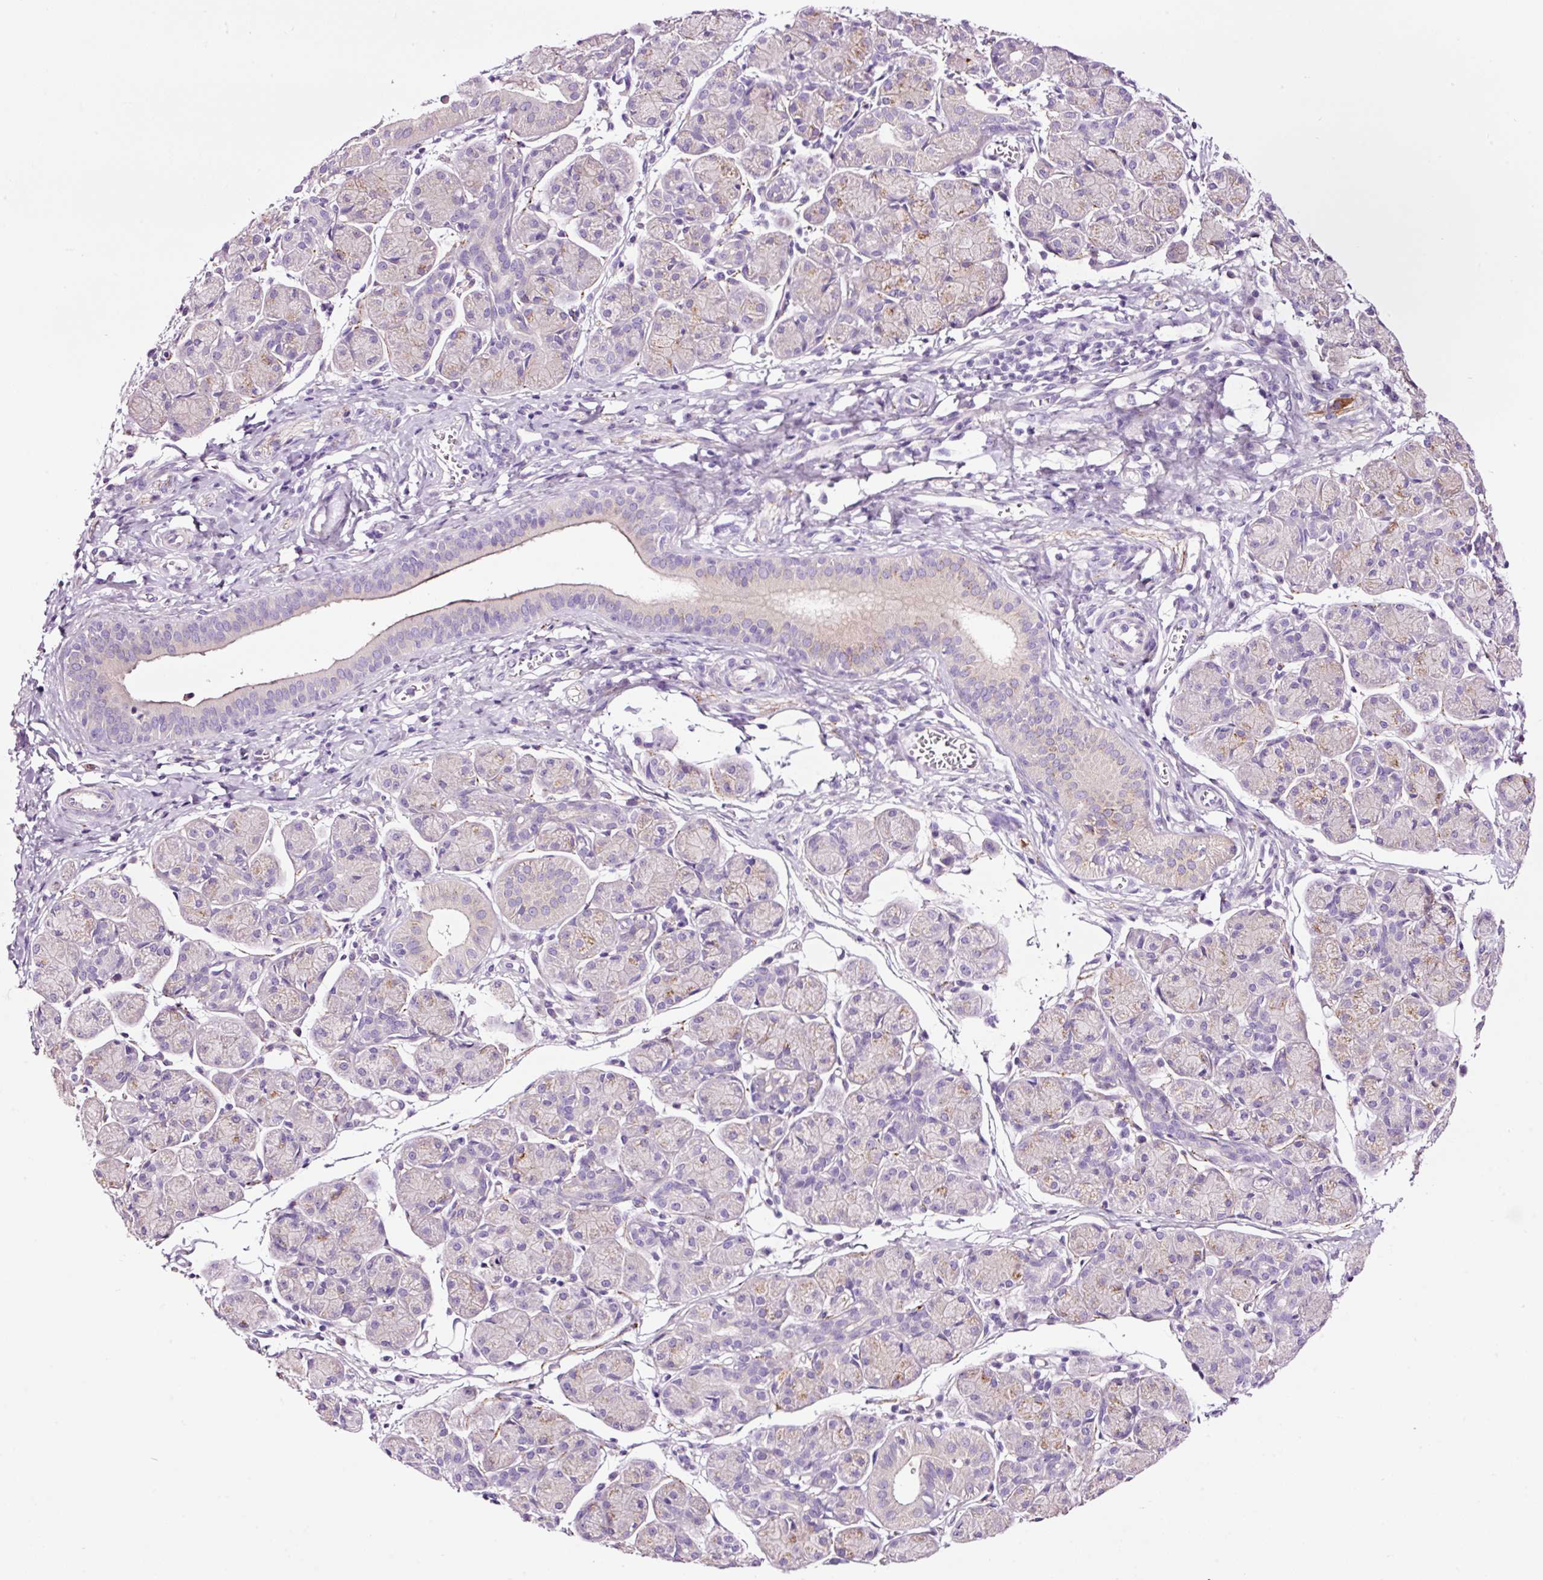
{"staining": {"intensity": "moderate", "quantity": "<25%", "location": "cytoplasmic/membranous"}, "tissue": "salivary gland", "cell_type": "Glandular cells", "image_type": "normal", "snomed": [{"axis": "morphology", "description": "Normal tissue, NOS"}, {"axis": "morphology", "description": "Inflammation, NOS"}, {"axis": "topography", "description": "Lymph node"}, {"axis": "topography", "description": "Salivary gland"}], "caption": "Salivary gland stained with DAB (3,3'-diaminobenzidine) immunohistochemistry reveals low levels of moderate cytoplasmic/membranous expression in about <25% of glandular cells.", "gene": "PAM", "patient": {"sex": "male", "age": 3}}